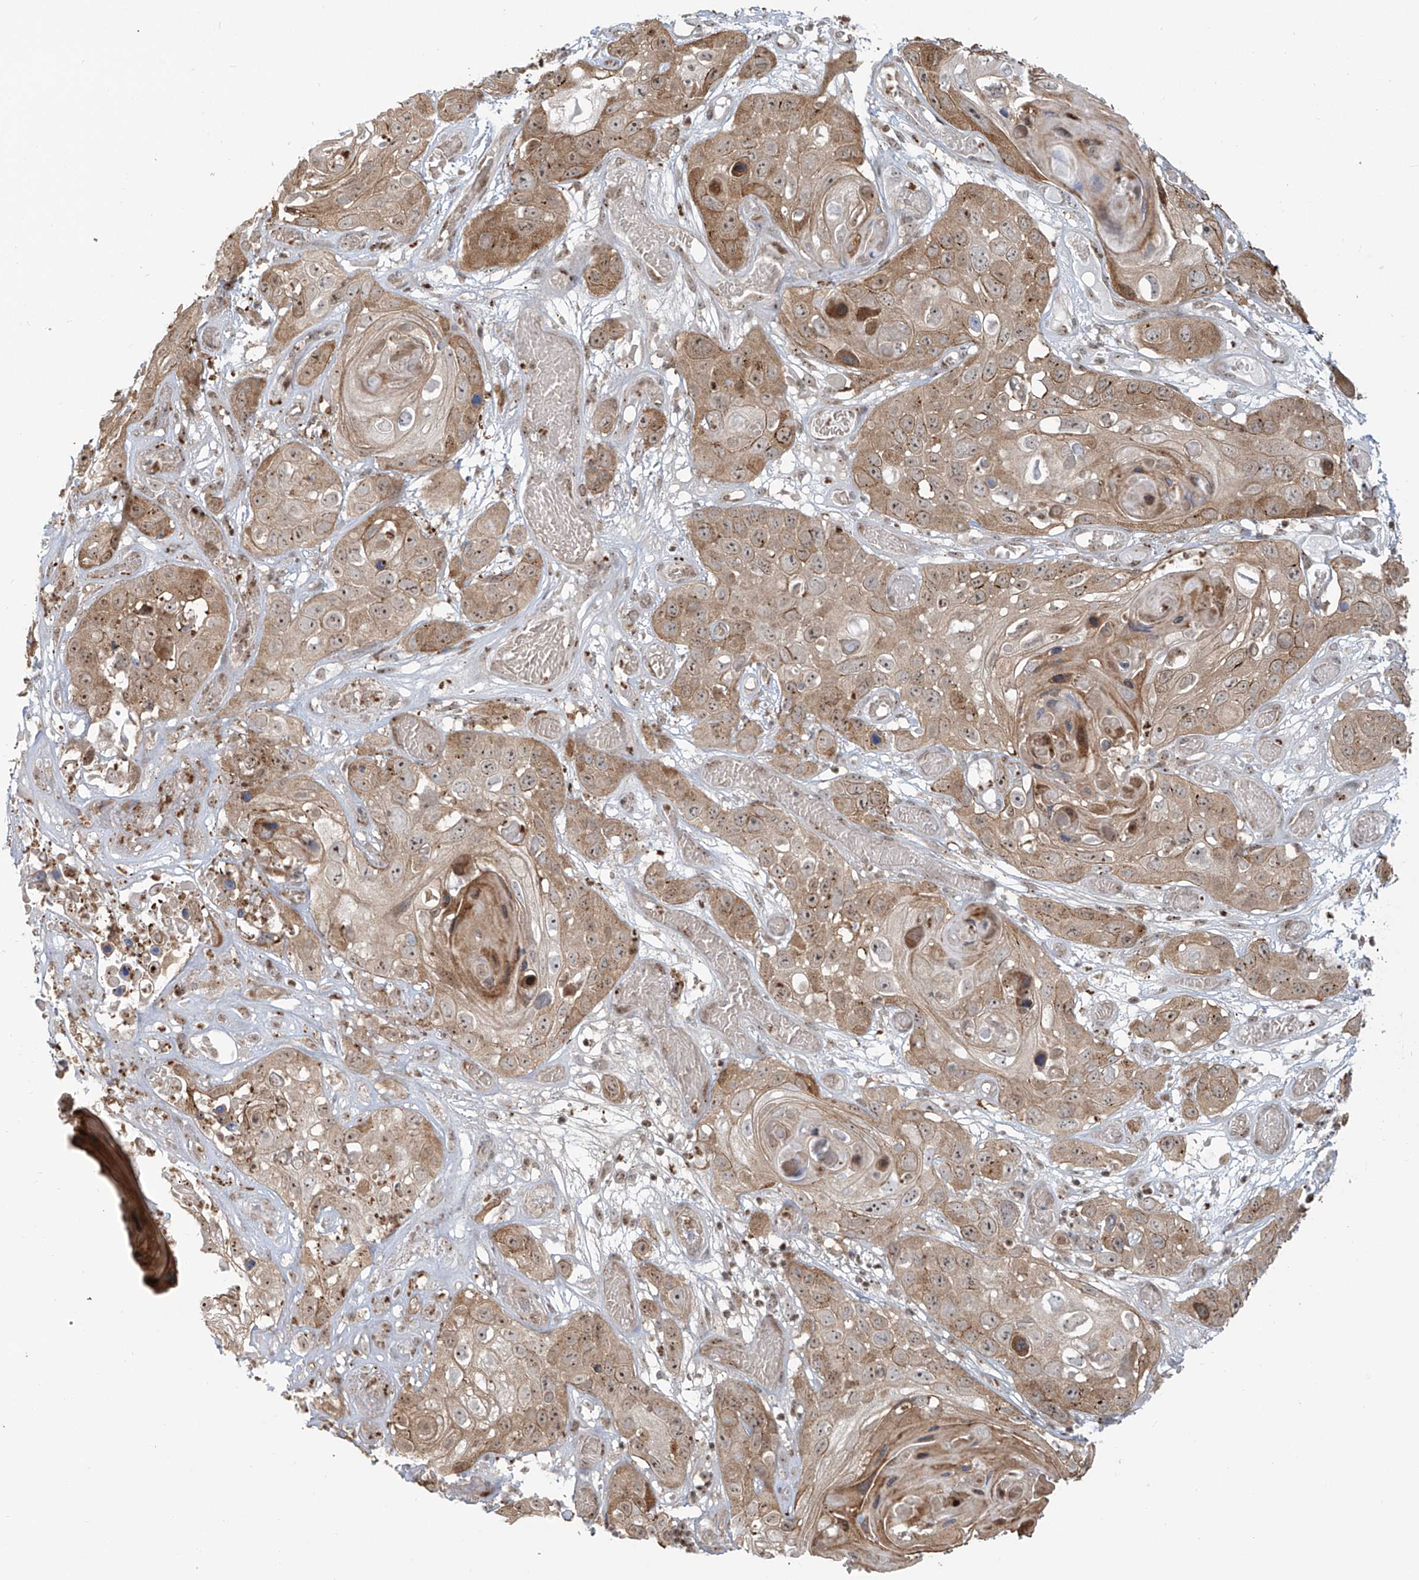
{"staining": {"intensity": "moderate", "quantity": ">75%", "location": "cytoplasmic/membranous,nuclear"}, "tissue": "skin cancer", "cell_type": "Tumor cells", "image_type": "cancer", "snomed": [{"axis": "morphology", "description": "Squamous cell carcinoma, NOS"}, {"axis": "topography", "description": "Skin"}], "caption": "Immunohistochemical staining of human skin cancer (squamous cell carcinoma) demonstrates moderate cytoplasmic/membranous and nuclear protein staining in approximately >75% of tumor cells.", "gene": "VMP1", "patient": {"sex": "male", "age": 55}}